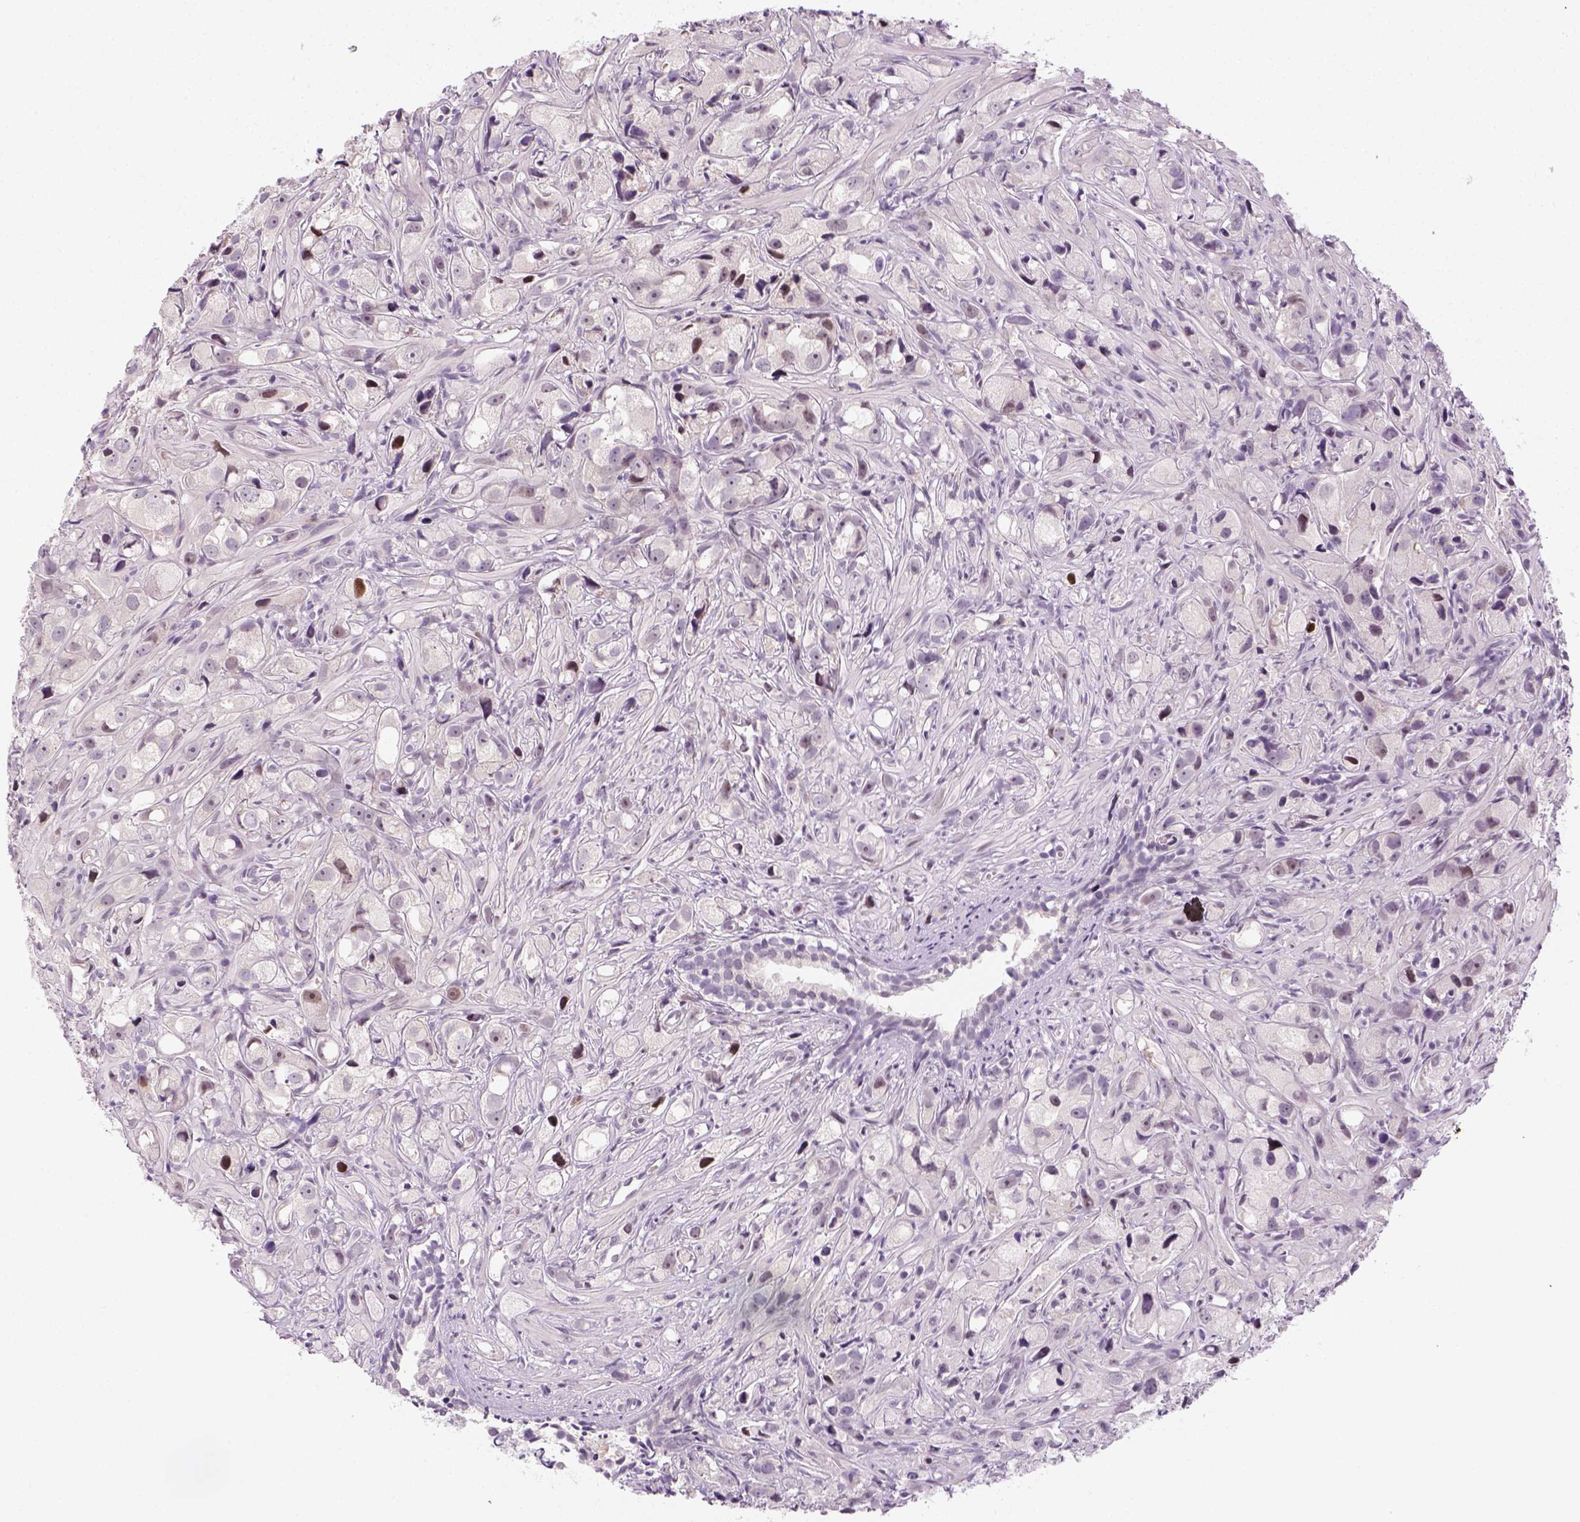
{"staining": {"intensity": "negative", "quantity": "none", "location": "none"}, "tissue": "prostate cancer", "cell_type": "Tumor cells", "image_type": "cancer", "snomed": [{"axis": "morphology", "description": "Adenocarcinoma, High grade"}, {"axis": "topography", "description": "Prostate"}], "caption": "This is an IHC micrograph of human adenocarcinoma (high-grade) (prostate). There is no positivity in tumor cells.", "gene": "MAGEB3", "patient": {"sex": "male", "age": 75}}